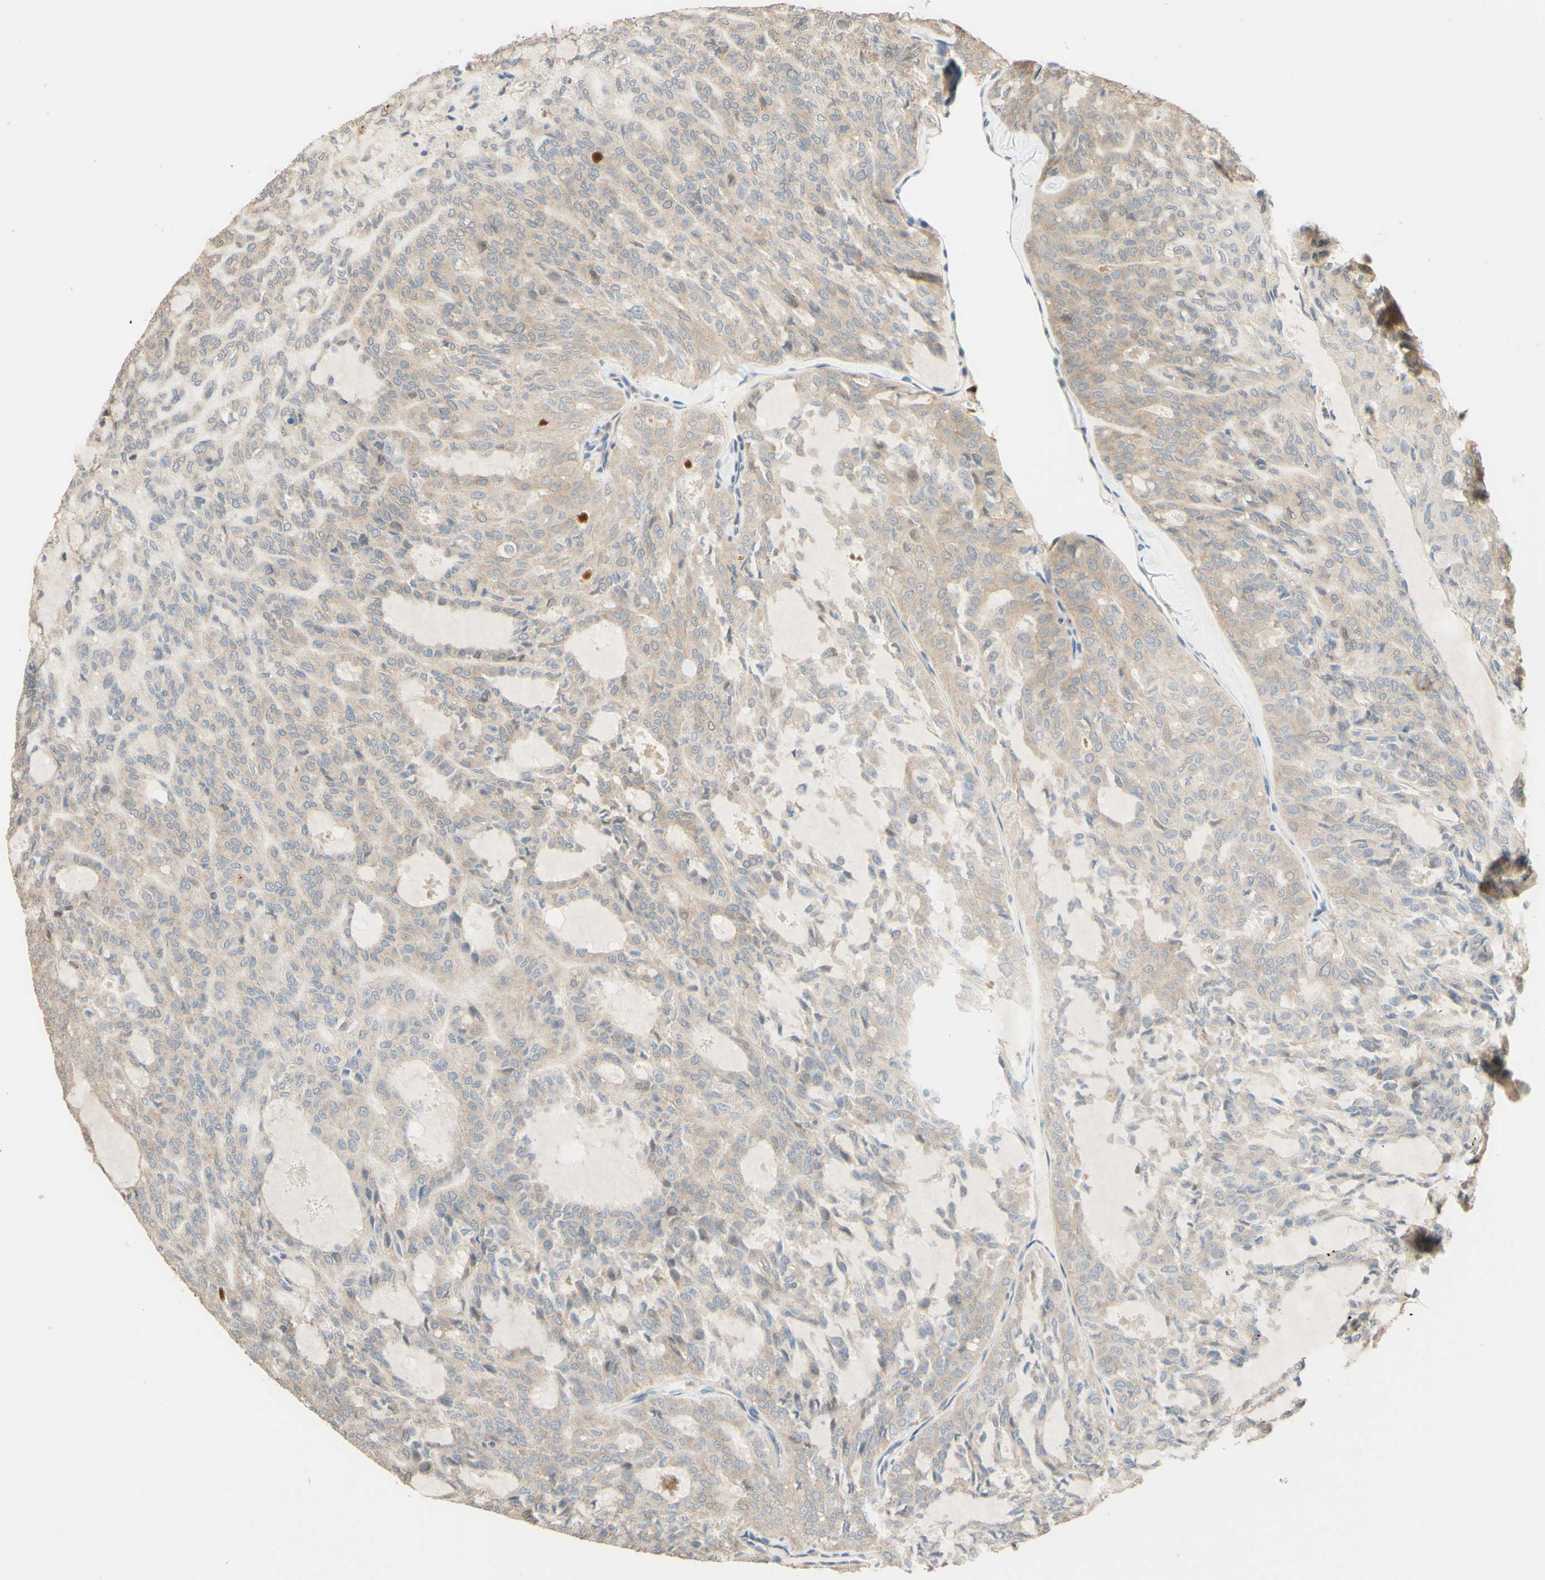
{"staining": {"intensity": "weak", "quantity": "<25%", "location": "cytoplasmic/membranous"}, "tissue": "thyroid cancer", "cell_type": "Tumor cells", "image_type": "cancer", "snomed": [{"axis": "morphology", "description": "Follicular adenoma carcinoma, NOS"}, {"axis": "topography", "description": "Thyroid gland"}], "caption": "This is an immunohistochemistry (IHC) image of human thyroid cancer. There is no positivity in tumor cells.", "gene": "SMIM19", "patient": {"sex": "male", "age": 75}}